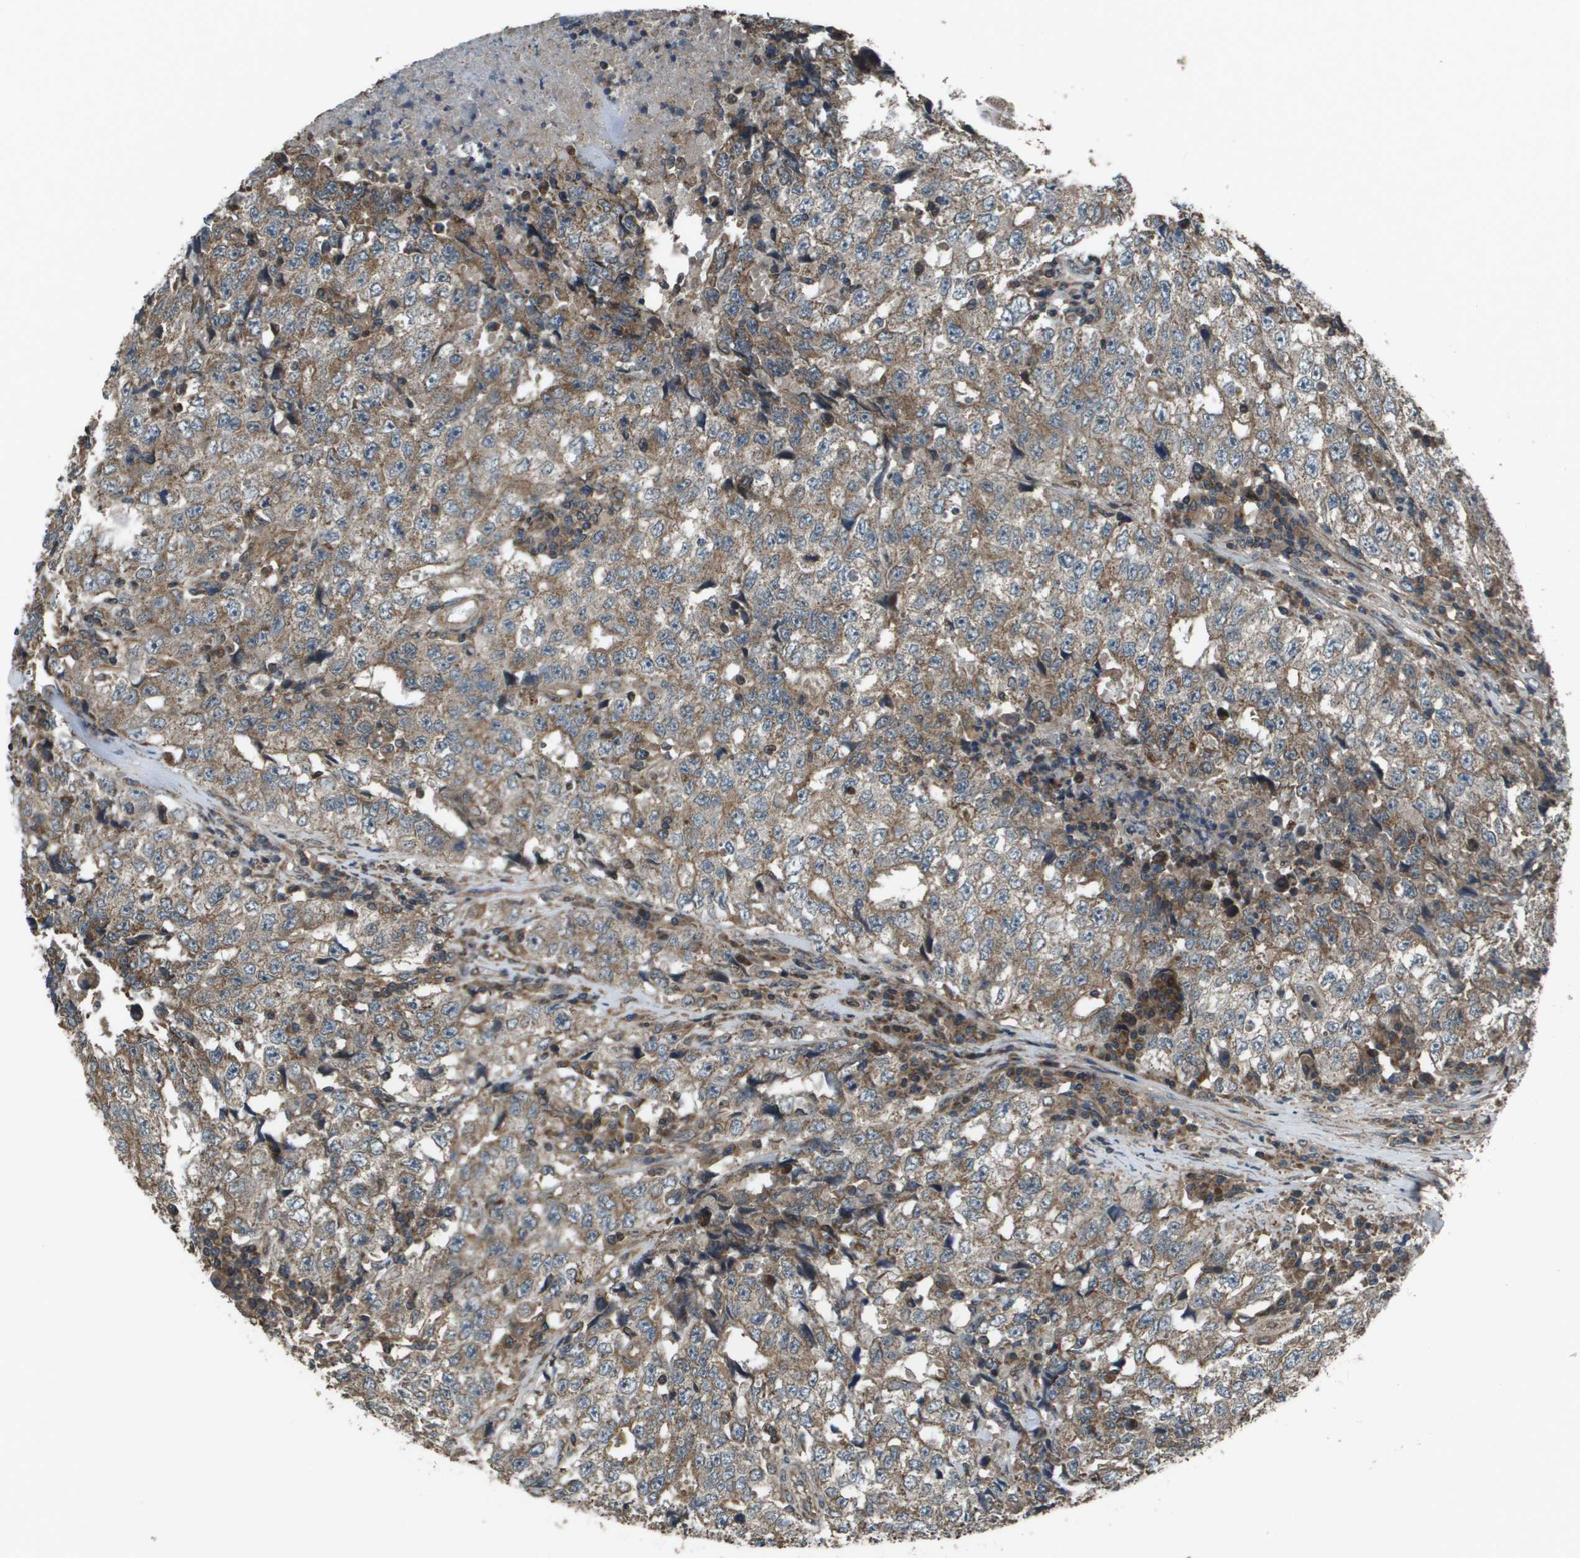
{"staining": {"intensity": "moderate", "quantity": ">75%", "location": "cytoplasmic/membranous"}, "tissue": "testis cancer", "cell_type": "Tumor cells", "image_type": "cancer", "snomed": [{"axis": "morphology", "description": "Necrosis, NOS"}, {"axis": "morphology", "description": "Carcinoma, Embryonal, NOS"}, {"axis": "topography", "description": "Testis"}], "caption": "This photomicrograph reveals immunohistochemistry (IHC) staining of testis cancer, with medium moderate cytoplasmic/membranous expression in approximately >75% of tumor cells.", "gene": "PLPBP", "patient": {"sex": "male", "age": 19}}